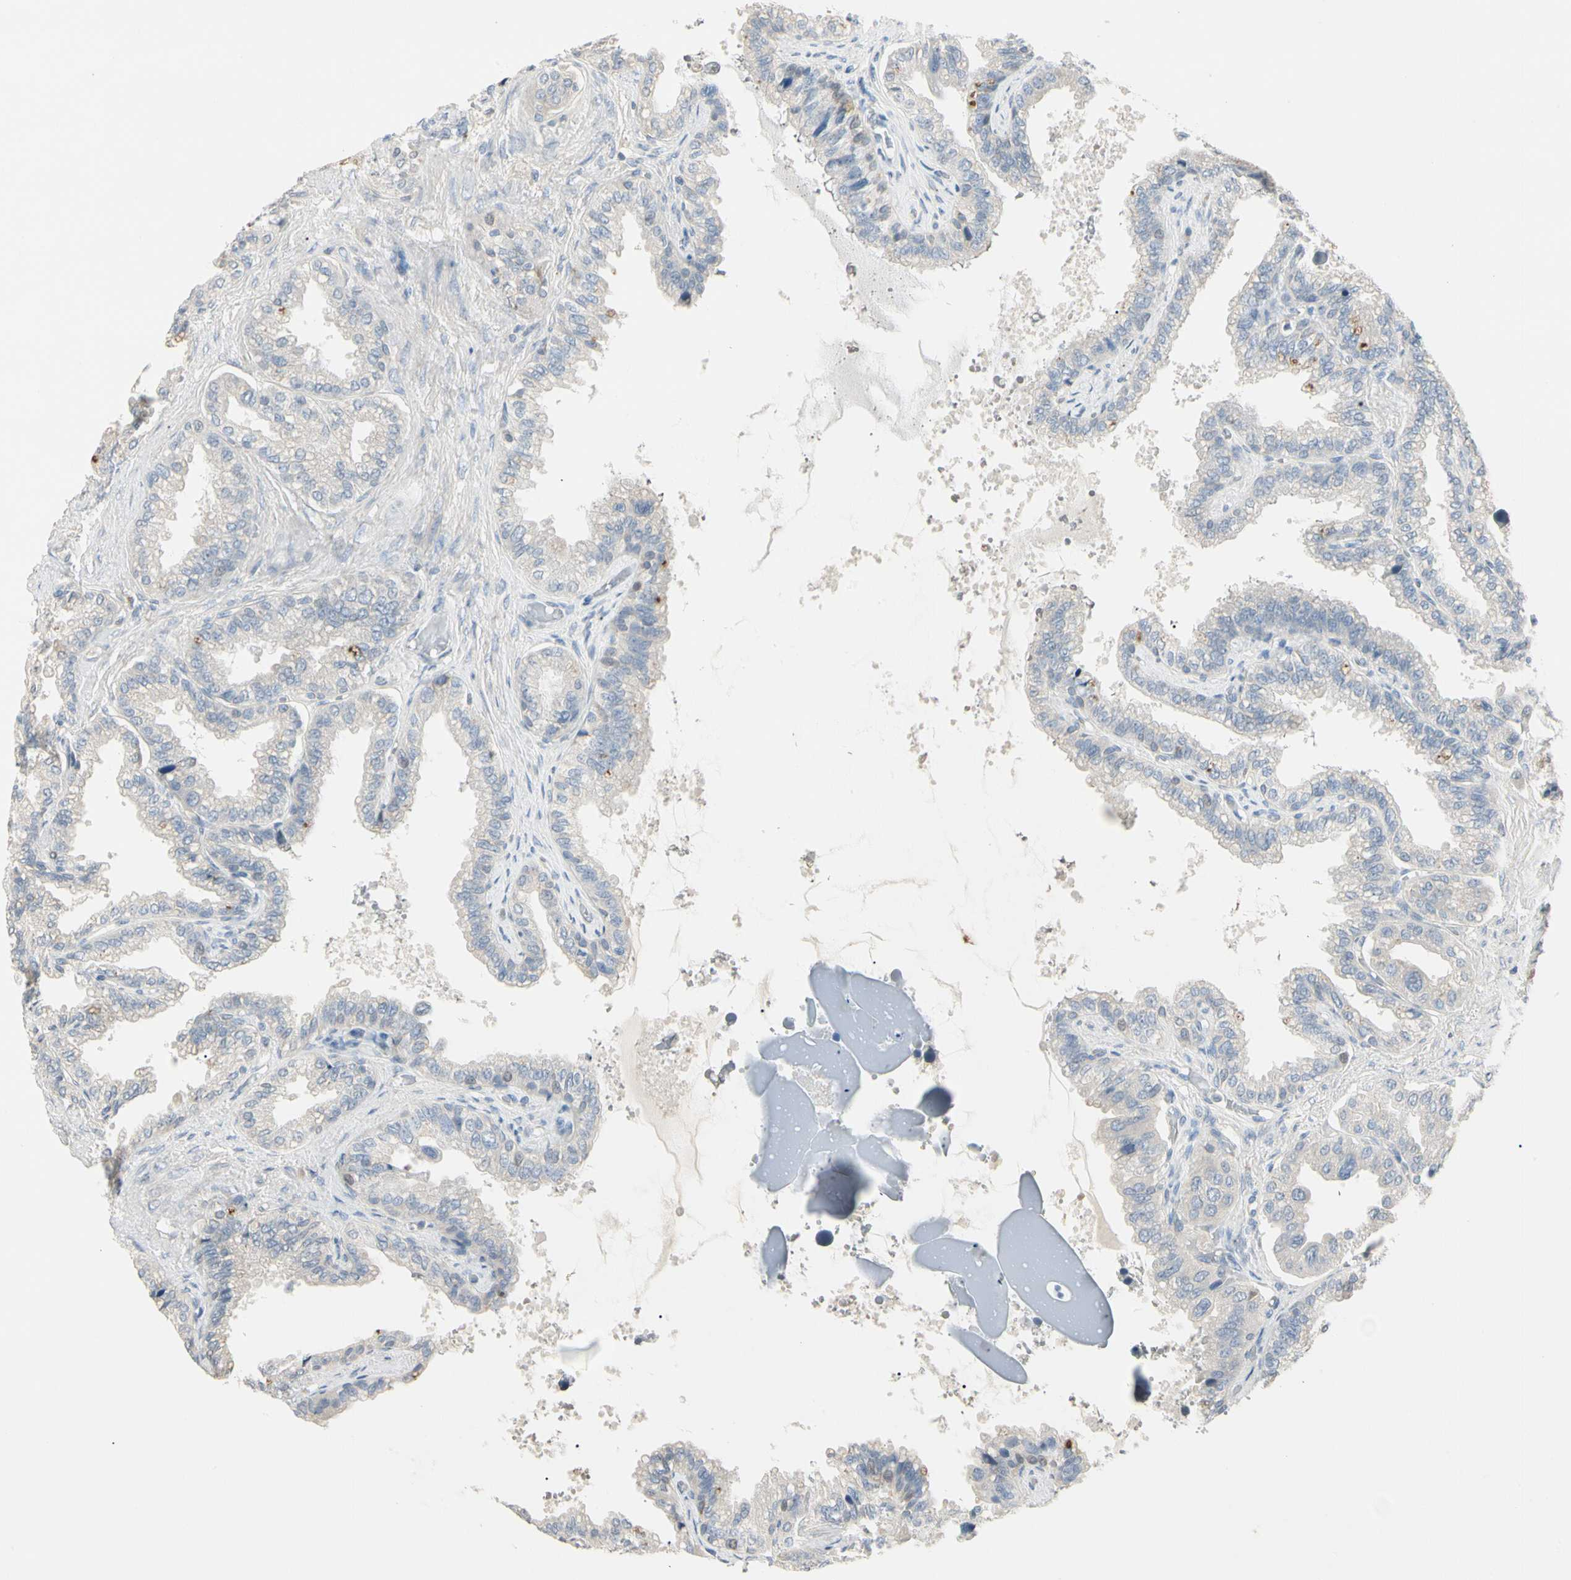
{"staining": {"intensity": "negative", "quantity": "none", "location": "none"}, "tissue": "seminal vesicle", "cell_type": "Glandular cells", "image_type": "normal", "snomed": [{"axis": "morphology", "description": "Normal tissue, NOS"}, {"axis": "topography", "description": "Seminal veicle"}], "caption": "Protein analysis of benign seminal vesicle shows no significant expression in glandular cells.", "gene": "PRSS21", "patient": {"sex": "male", "age": 46}}